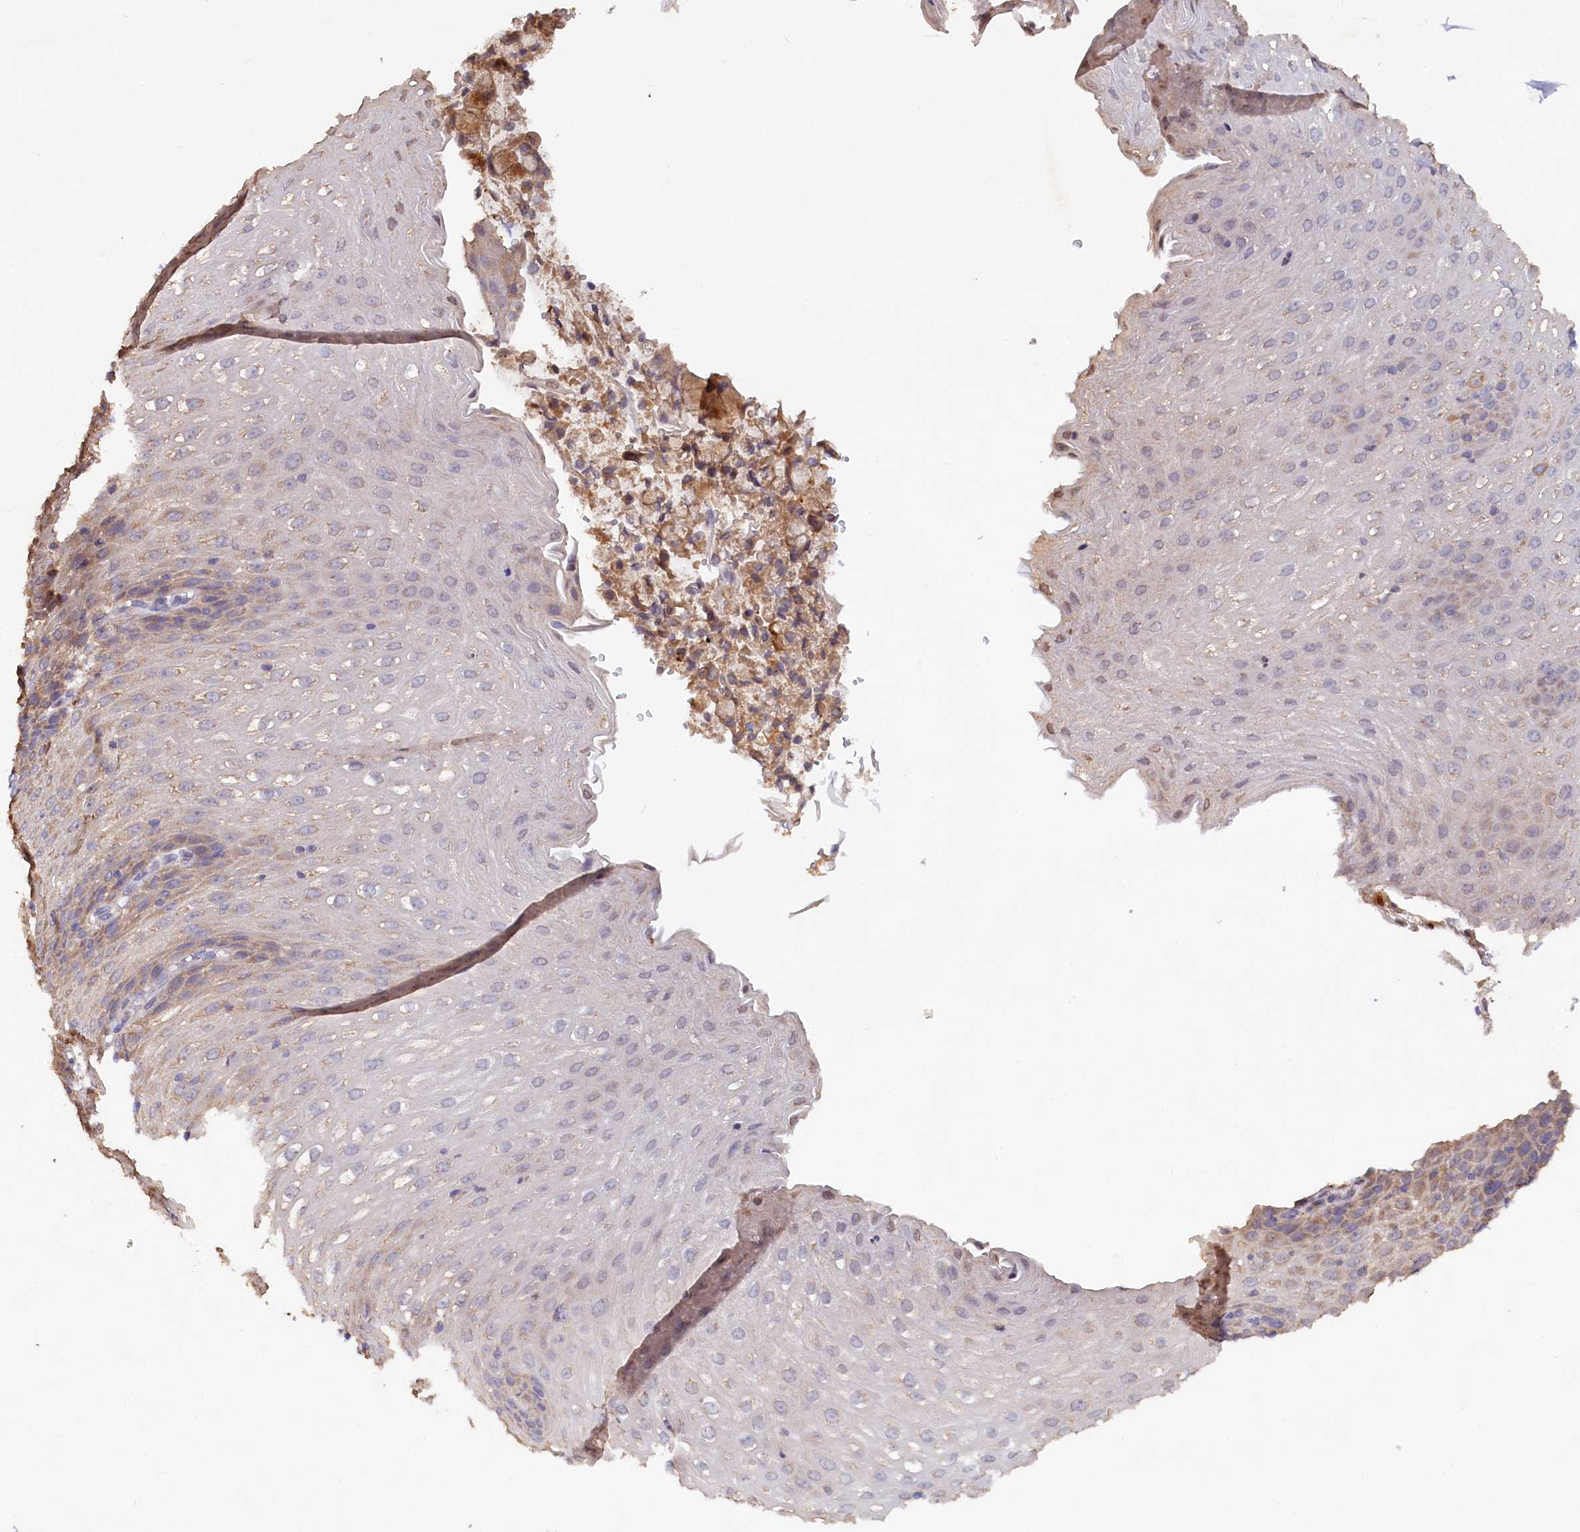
{"staining": {"intensity": "weak", "quantity": "25%-75%", "location": "cytoplasmic/membranous"}, "tissue": "esophagus", "cell_type": "Squamous epithelial cells", "image_type": "normal", "snomed": [{"axis": "morphology", "description": "Normal tissue, NOS"}, {"axis": "topography", "description": "Esophagus"}], "caption": "This histopathology image reveals IHC staining of benign esophagus, with low weak cytoplasmic/membranous staining in about 25%-75% of squamous epithelial cells.", "gene": "ETFBKMT", "patient": {"sex": "female", "age": 61}}